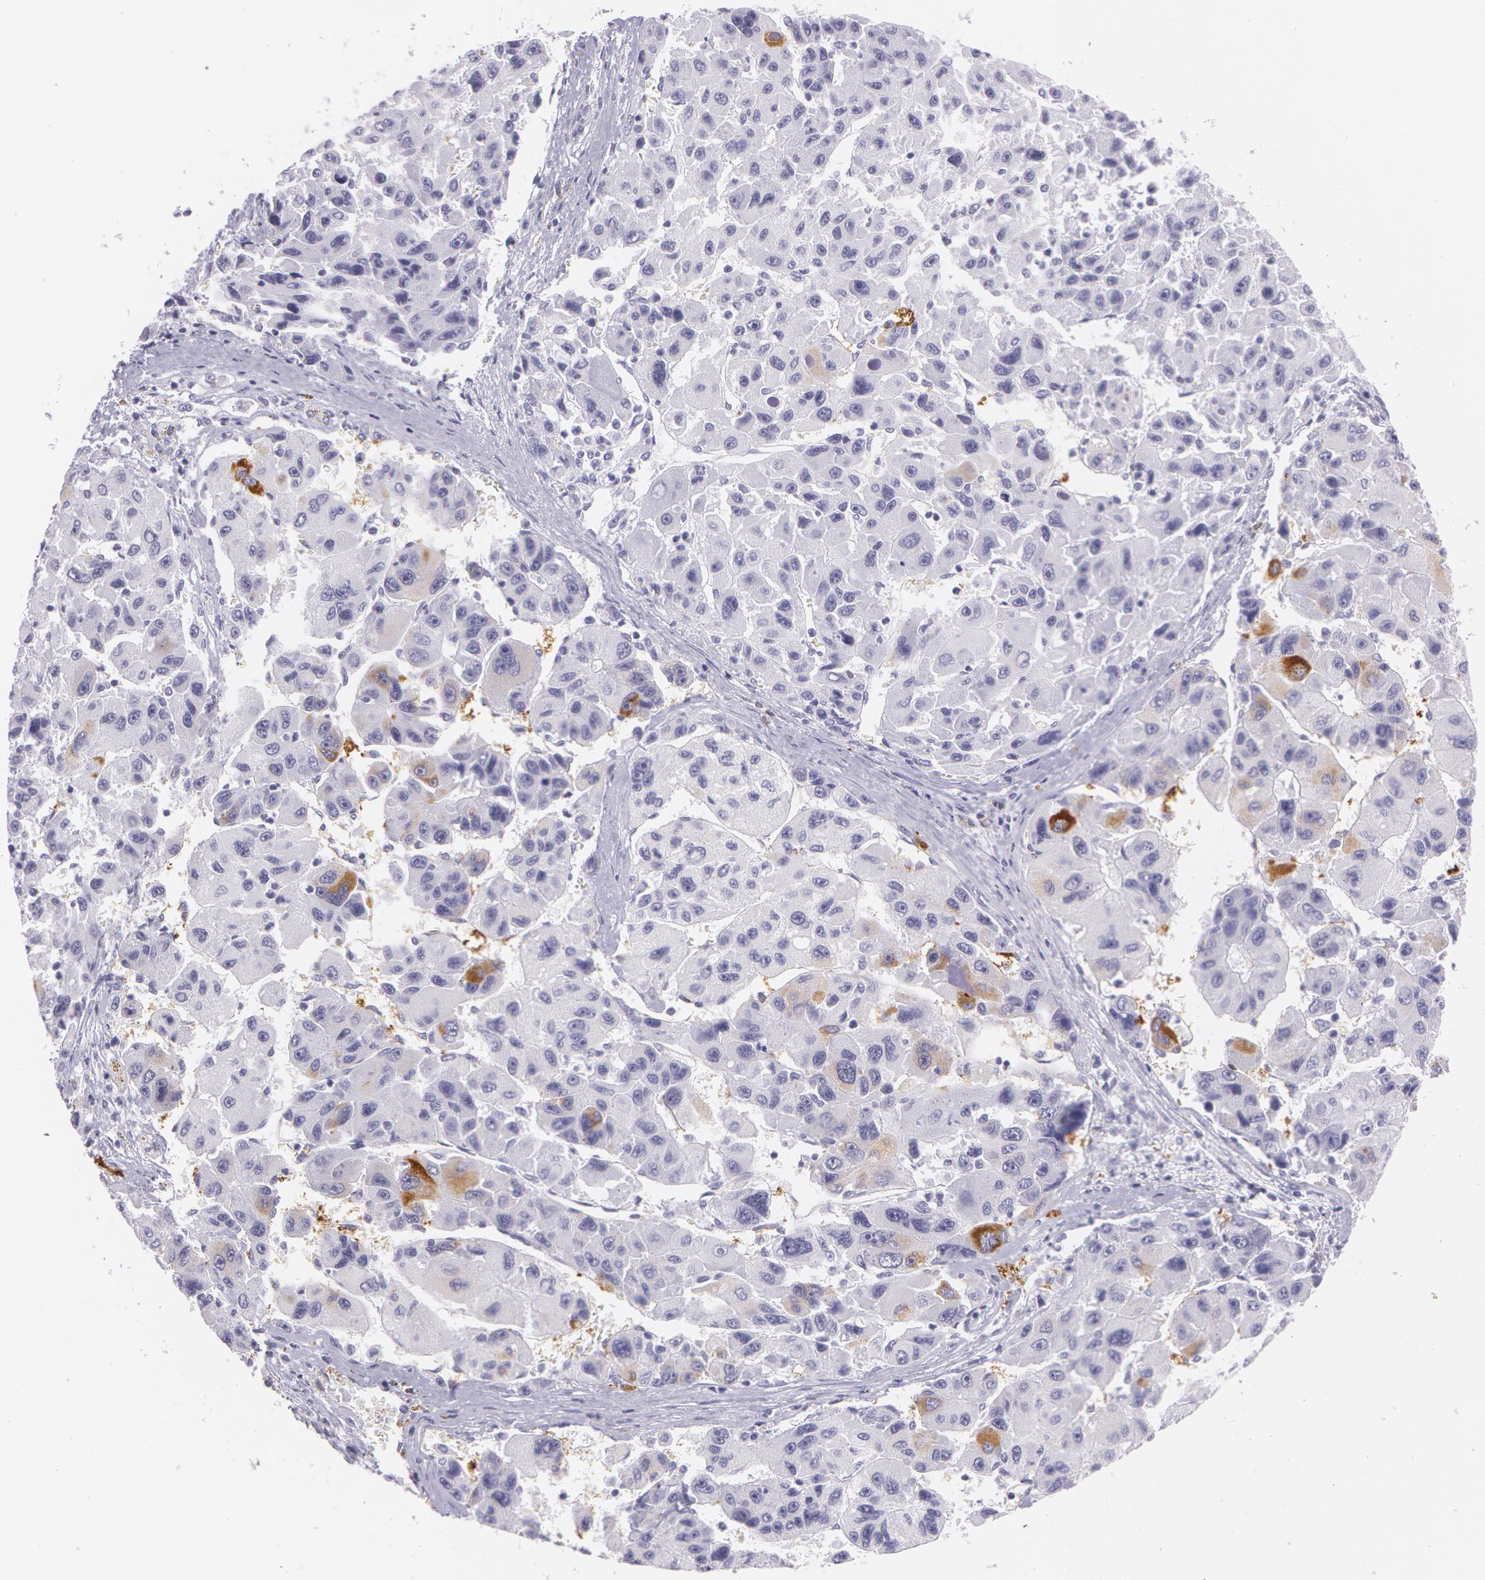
{"staining": {"intensity": "moderate", "quantity": "<25%", "location": "cytoplasmic/membranous"}, "tissue": "liver cancer", "cell_type": "Tumor cells", "image_type": "cancer", "snomed": [{"axis": "morphology", "description": "Carcinoma, Hepatocellular, NOS"}, {"axis": "topography", "description": "Liver"}], "caption": "DAB (3,3'-diaminobenzidine) immunohistochemical staining of human liver cancer demonstrates moderate cytoplasmic/membranous protein expression in about <25% of tumor cells.", "gene": "SNCG", "patient": {"sex": "male", "age": 64}}